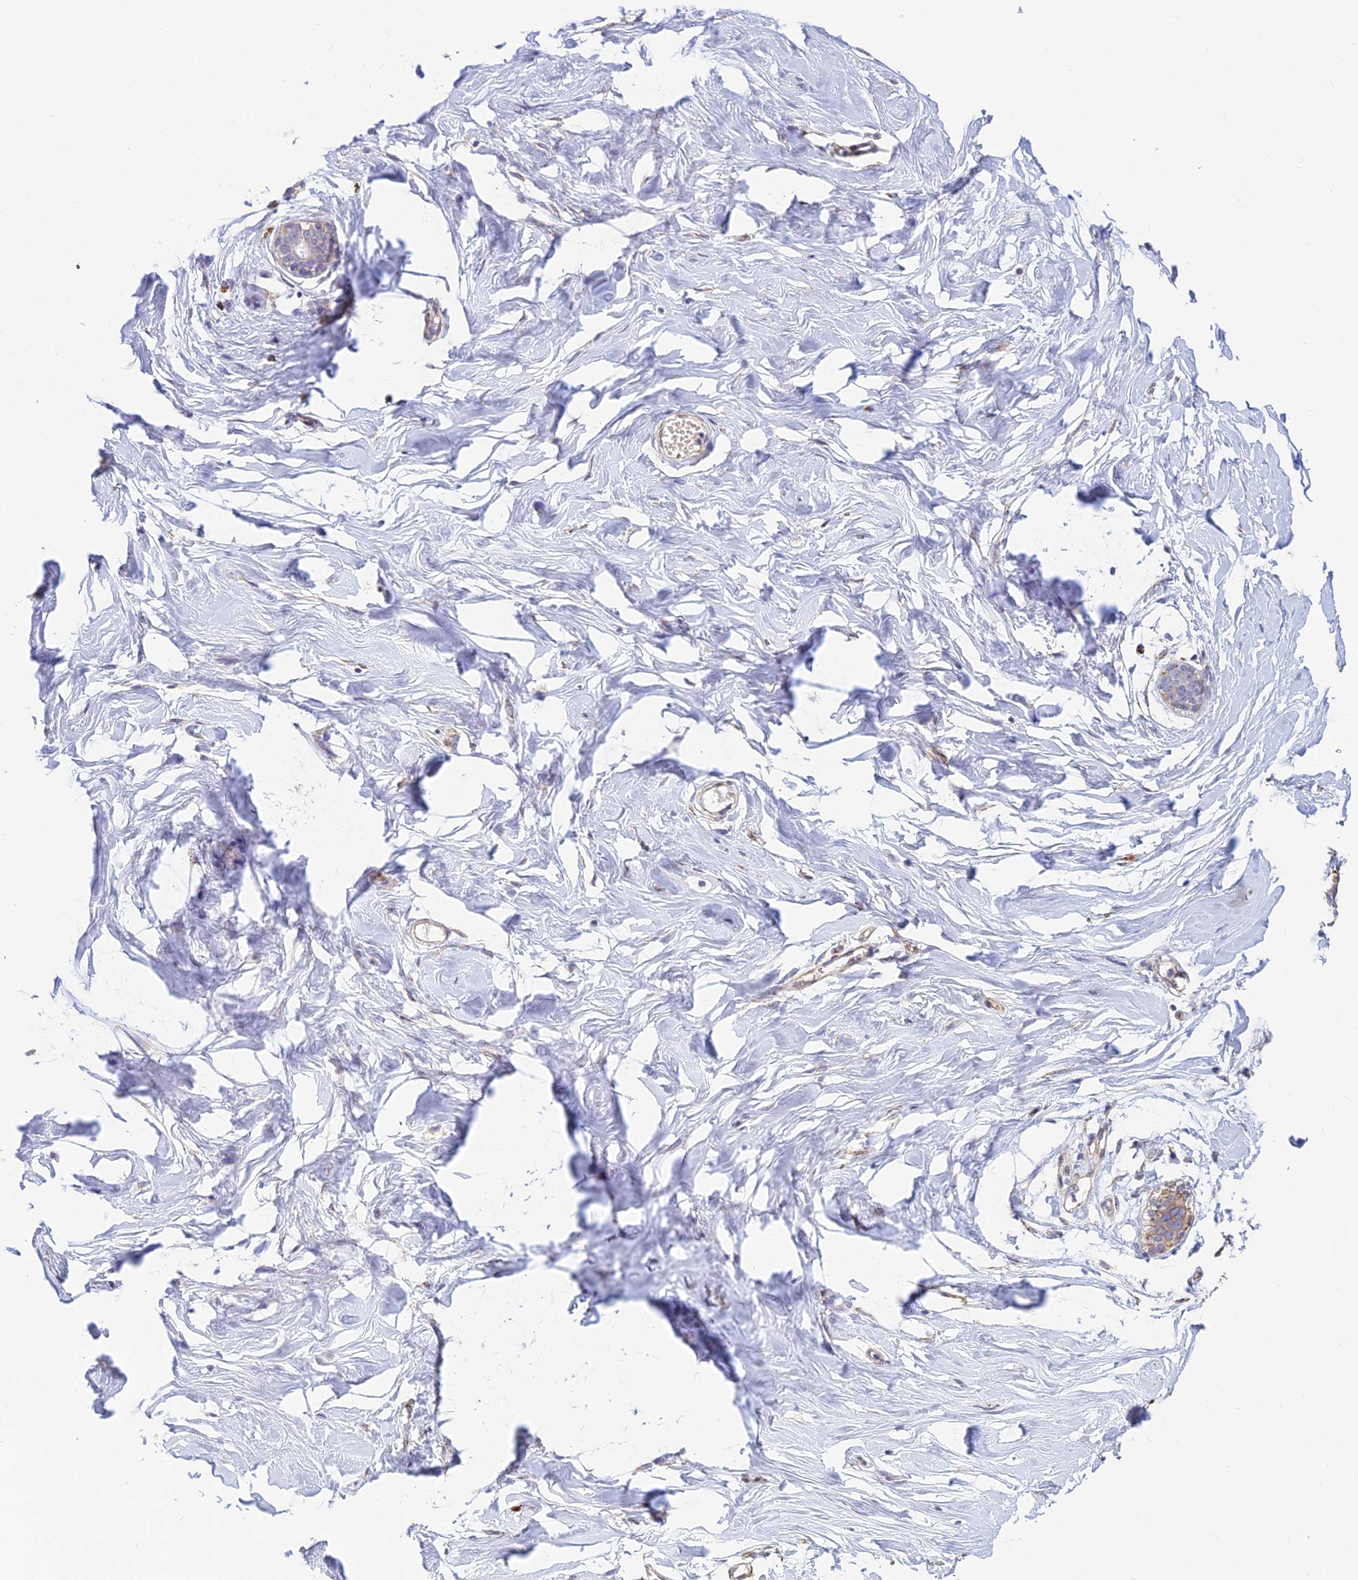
{"staining": {"intensity": "moderate", "quantity": "25%-75%", "location": "cytoplasmic/membranous"}, "tissue": "breast", "cell_type": "Adipocytes", "image_type": "normal", "snomed": [{"axis": "morphology", "description": "Normal tissue, NOS"}, {"axis": "morphology", "description": "Adenoma, NOS"}, {"axis": "topography", "description": "Breast"}], "caption": "Benign breast was stained to show a protein in brown. There is medium levels of moderate cytoplasmic/membranous staining in about 25%-75% of adipocytes. (Stains: DAB in brown, nuclei in blue, Microscopy: brightfield microscopy at high magnification).", "gene": "ALDH1L2", "patient": {"sex": "female", "age": 23}}